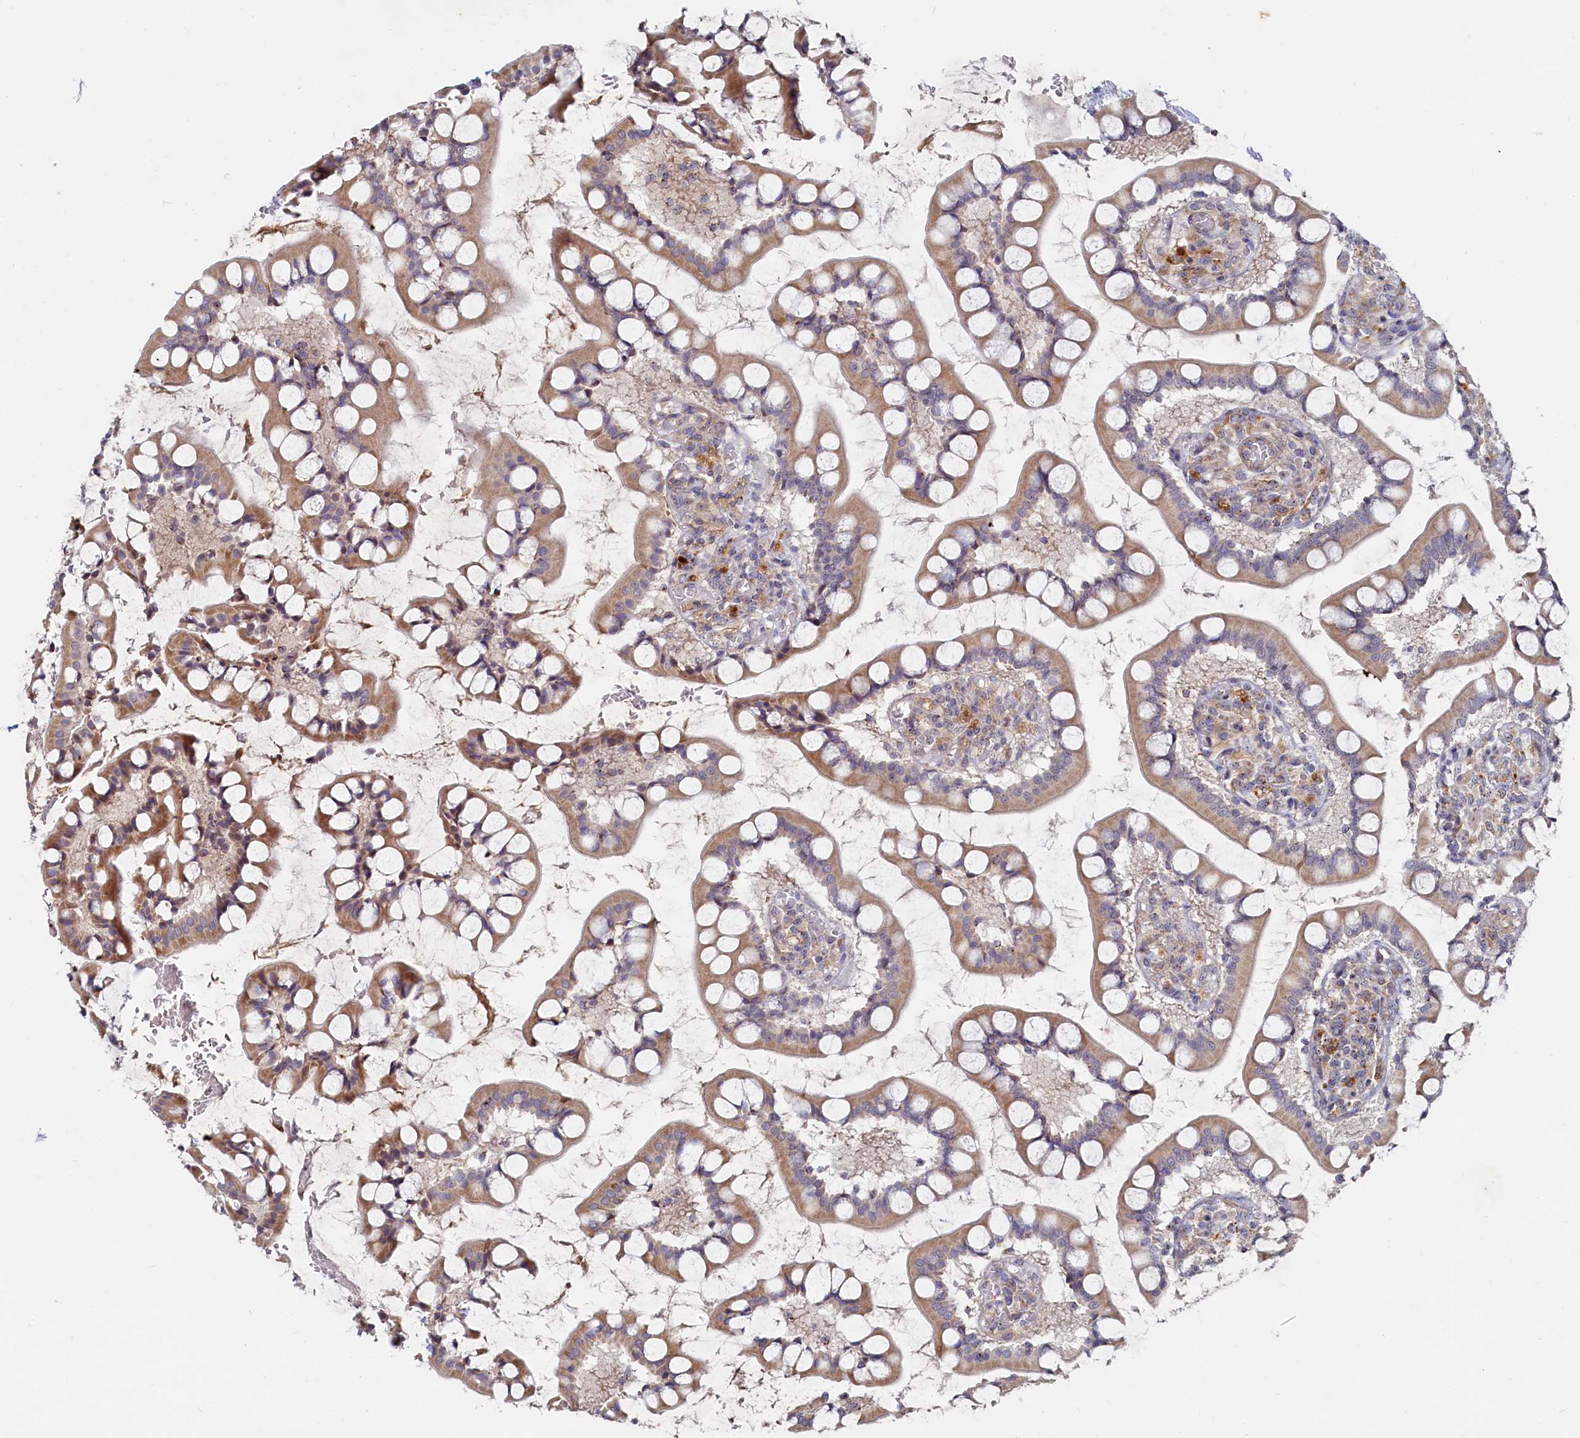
{"staining": {"intensity": "moderate", "quantity": ">75%", "location": "cytoplasmic/membranous"}, "tissue": "small intestine", "cell_type": "Glandular cells", "image_type": "normal", "snomed": [{"axis": "morphology", "description": "Normal tissue, NOS"}, {"axis": "topography", "description": "Small intestine"}], "caption": "Moderate cytoplasmic/membranous expression for a protein is identified in about >75% of glandular cells of benign small intestine using immunohistochemistry (IHC).", "gene": "RGS7BP", "patient": {"sex": "male", "age": 52}}